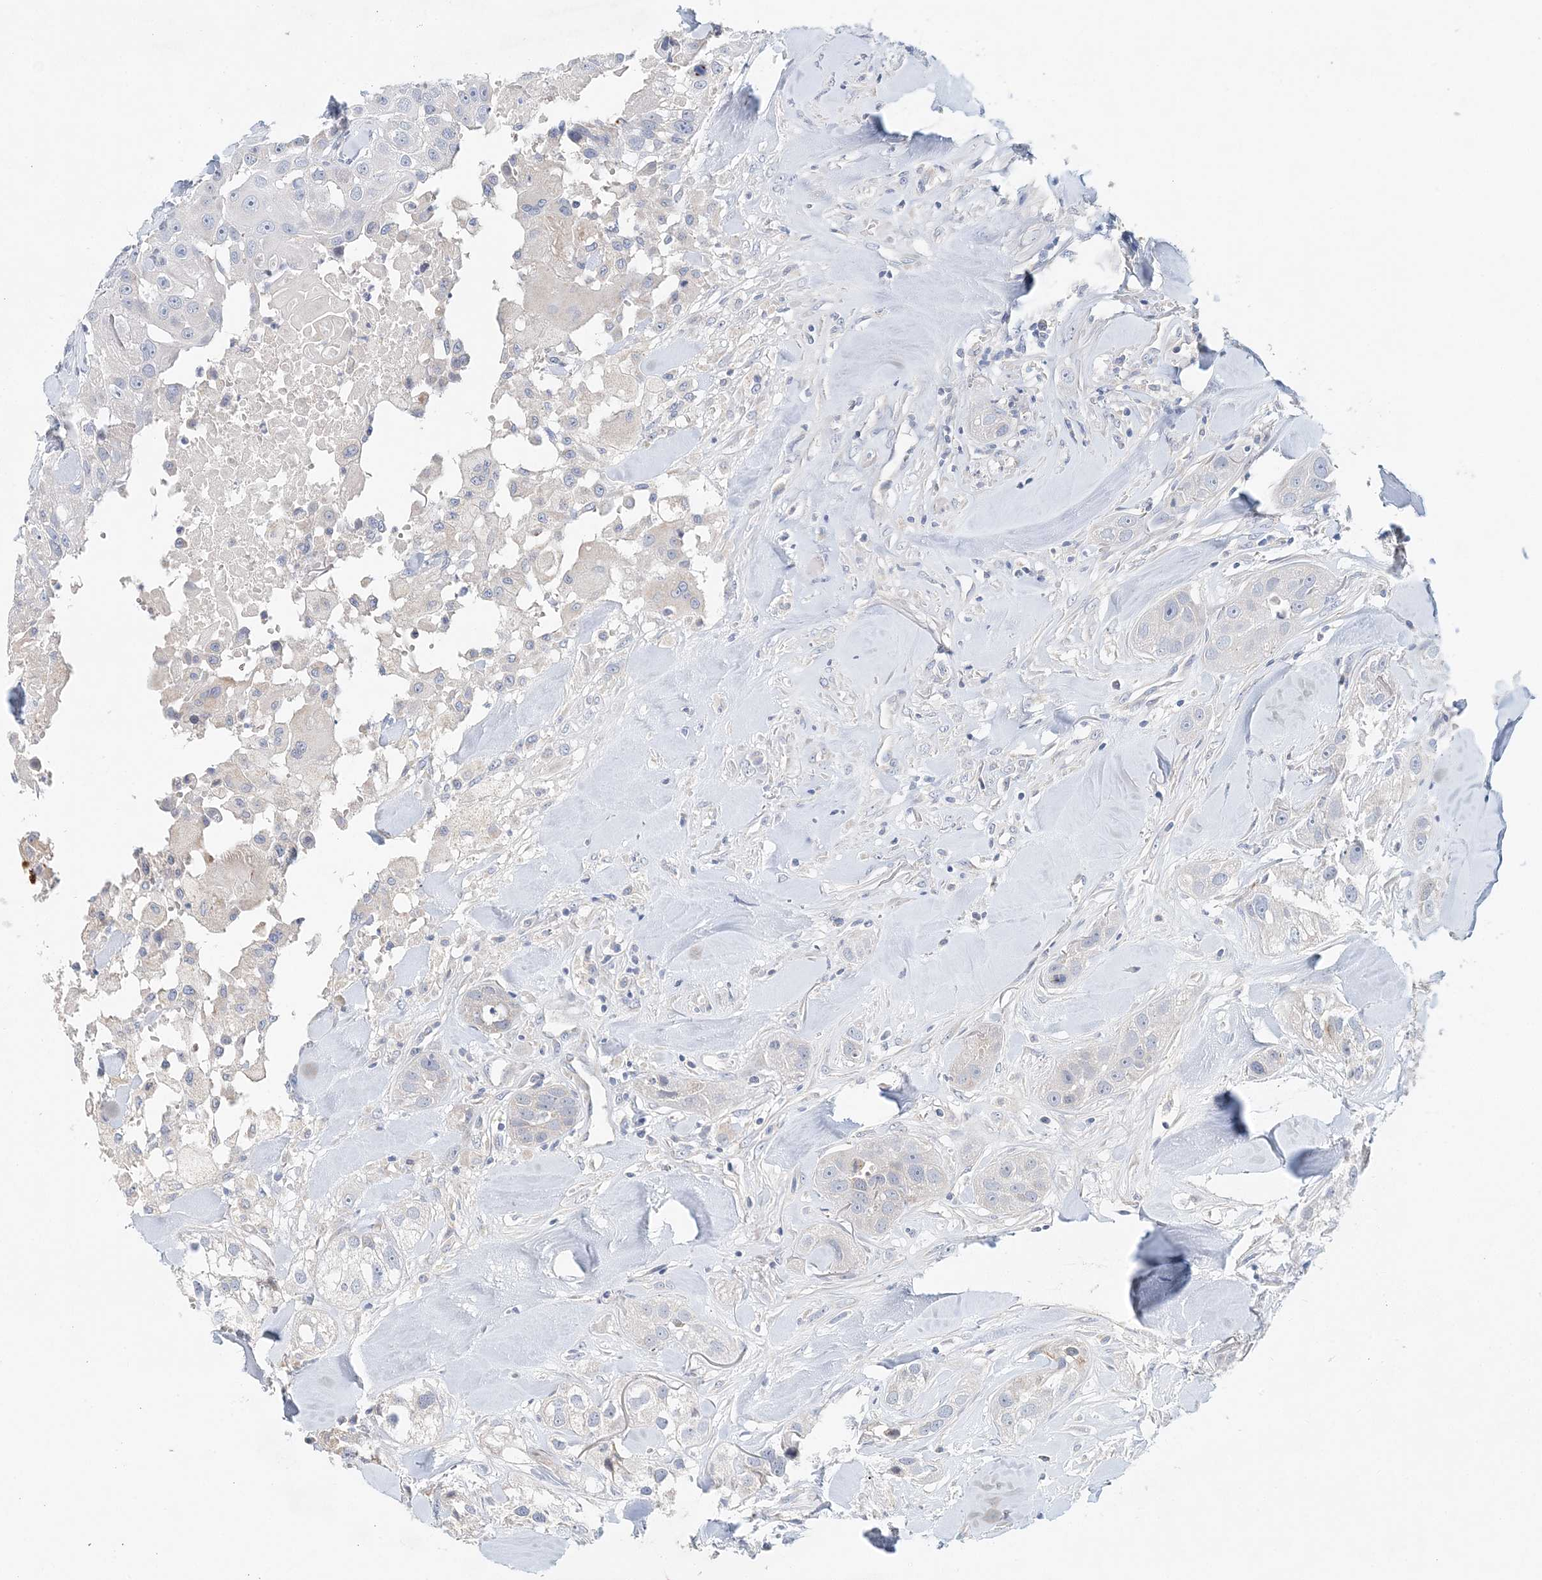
{"staining": {"intensity": "negative", "quantity": "none", "location": "none"}, "tissue": "head and neck cancer", "cell_type": "Tumor cells", "image_type": "cancer", "snomed": [{"axis": "morphology", "description": "Normal tissue, NOS"}, {"axis": "morphology", "description": "Squamous cell carcinoma, NOS"}, {"axis": "topography", "description": "Skeletal muscle"}, {"axis": "topography", "description": "Head-Neck"}], "caption": "Immunohistochemistry (IHC) photomicrograph of neoplastic tissue: head and neck squamous cell carcinoma stained with DAB exhibits no significant protein positivity in tumor cells.", "gene": "LRRIQ4", "patient": {"sex": "male", "age": 51}}